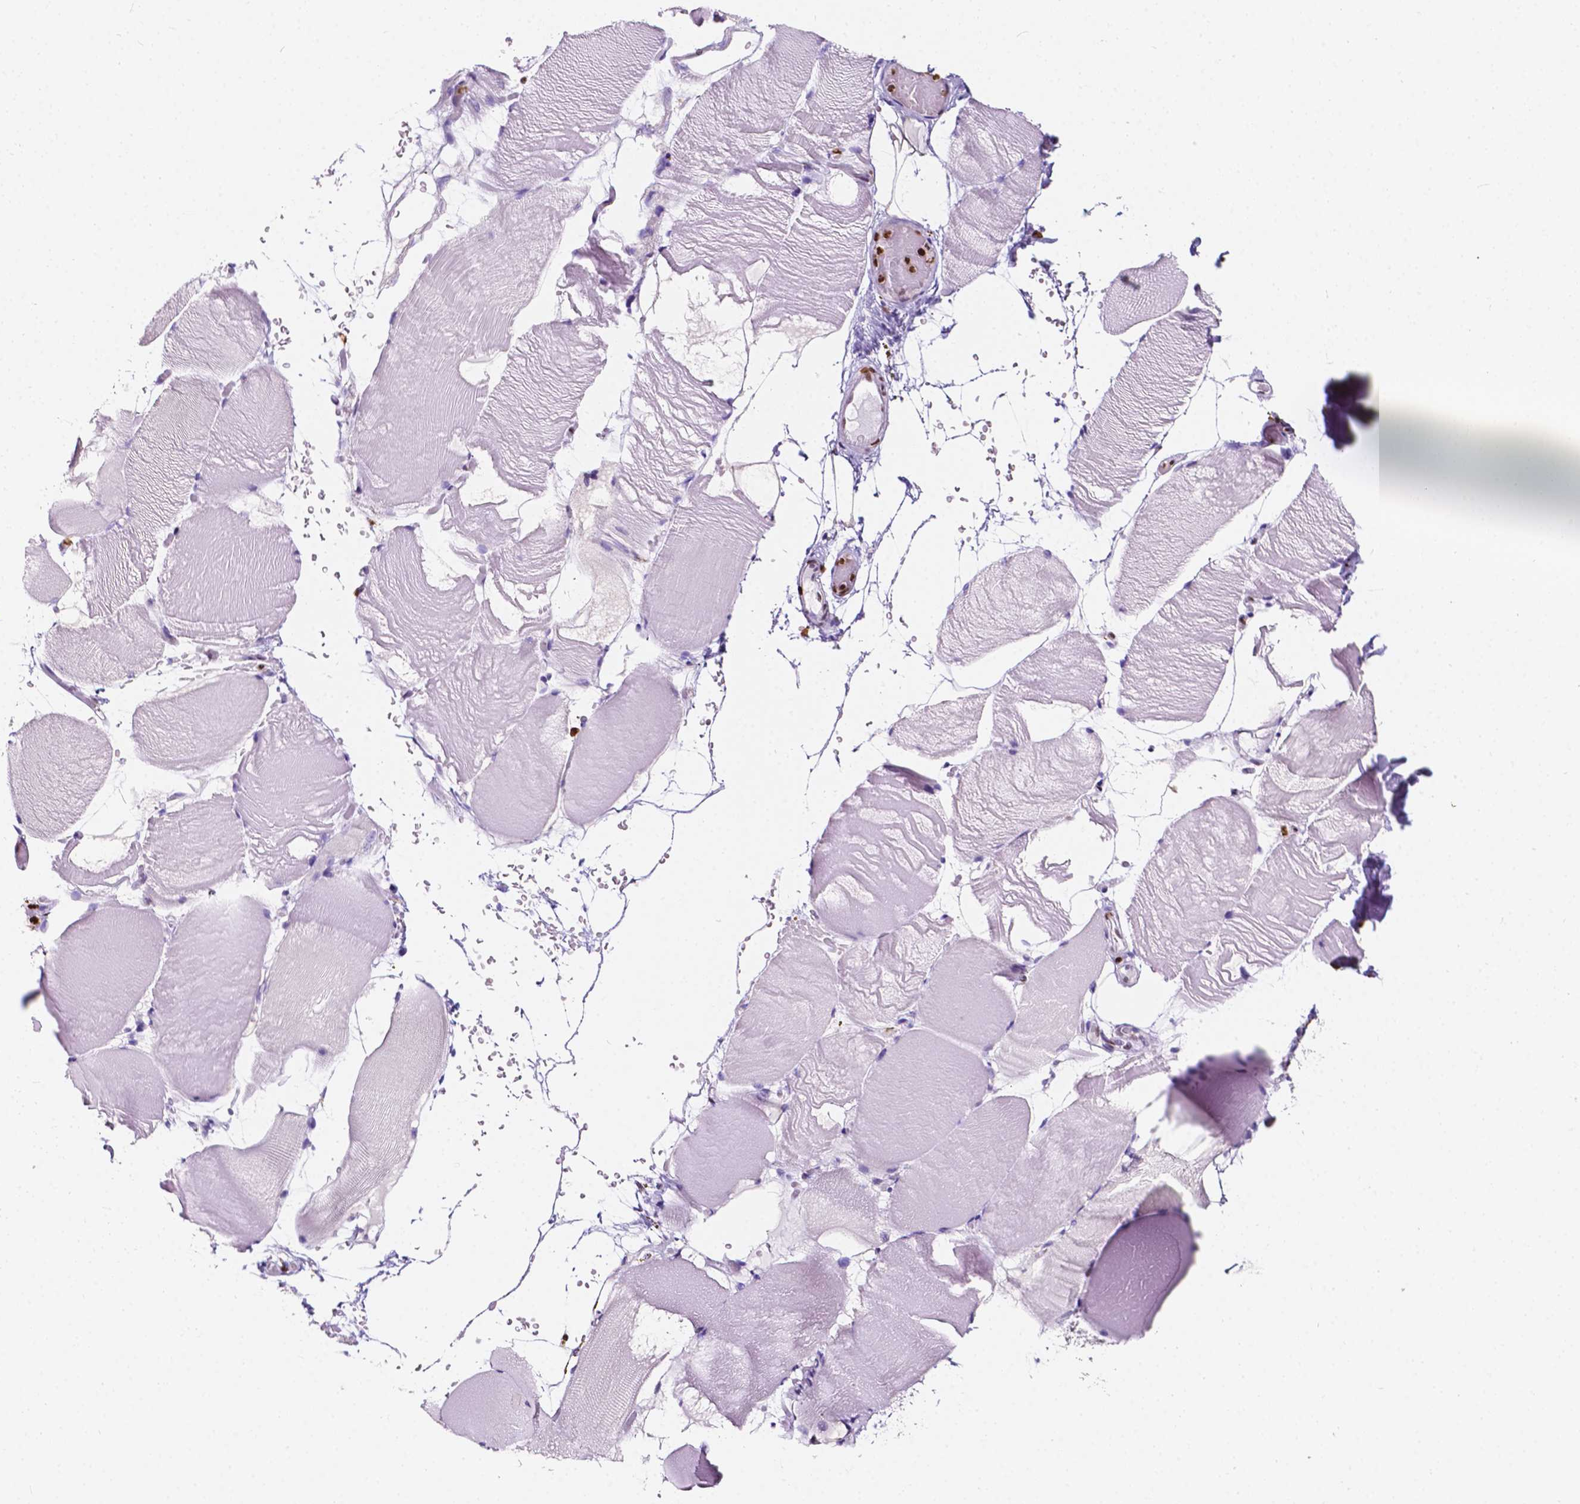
{"staining": {"intensity": "negative", "quantity": "none", "location": "none"}, "tissue": "skeletal muscle", "cell_type": "Myocytes", "image_type": "normal", "snomed": [{"axis": "morphology", "description": "Normal tissue, NOS"}, {"axis": "topography", "description": "Skeletal muscle"}], "caption": "Unremarkable skeletal muscle was stained to show a protein in brown. There is no significant positivity in myocytes. (DAB (3,3'-diaminobenzidine) immunohistochemistry with hematoxylin counter stain).", "gene": "CBY3", "patient": {"sex": "female", "age": 37}}